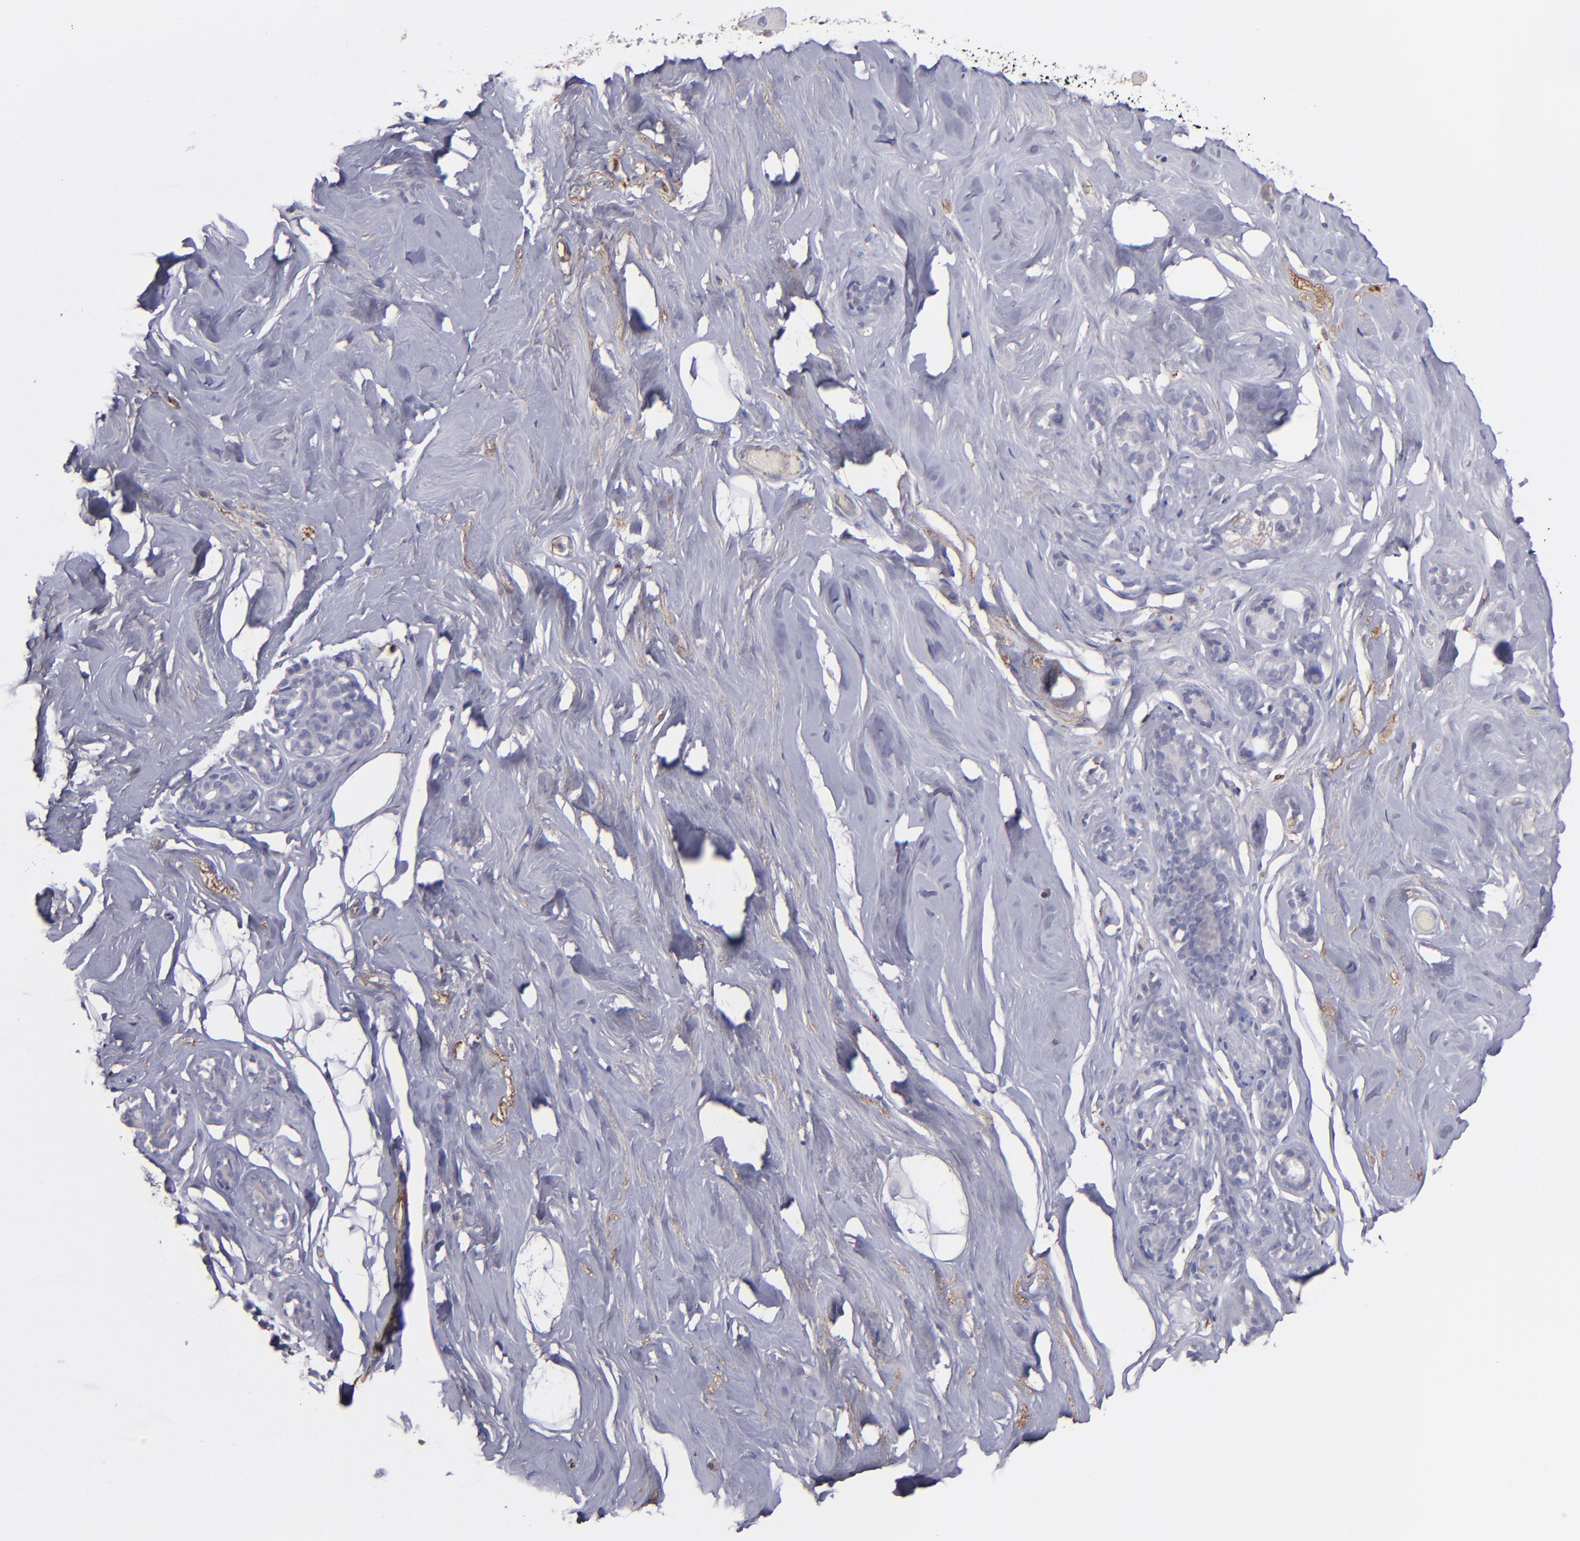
{"staining": {"intensity": "negative", "quantity": "none", "location": "none"}, "tissue": "breast", "cell_type": "Adipocytes", "image_type": "normal", "snomed": [{"axis": "morphology", "description": "Normal tissue, NOS"}, {"axis": "topography", "description": "Breast"}], "caption": "A micrograph of breast stained for a protein displays no brown staining in adipocytes. The staining is performed using DAB (3,3'-diaminobenzidine) brown chromogen with nuclei counter-stained in using hematoxylin.", "gene": "C1QA", "patient": {"sex": "female", "age": 75}}